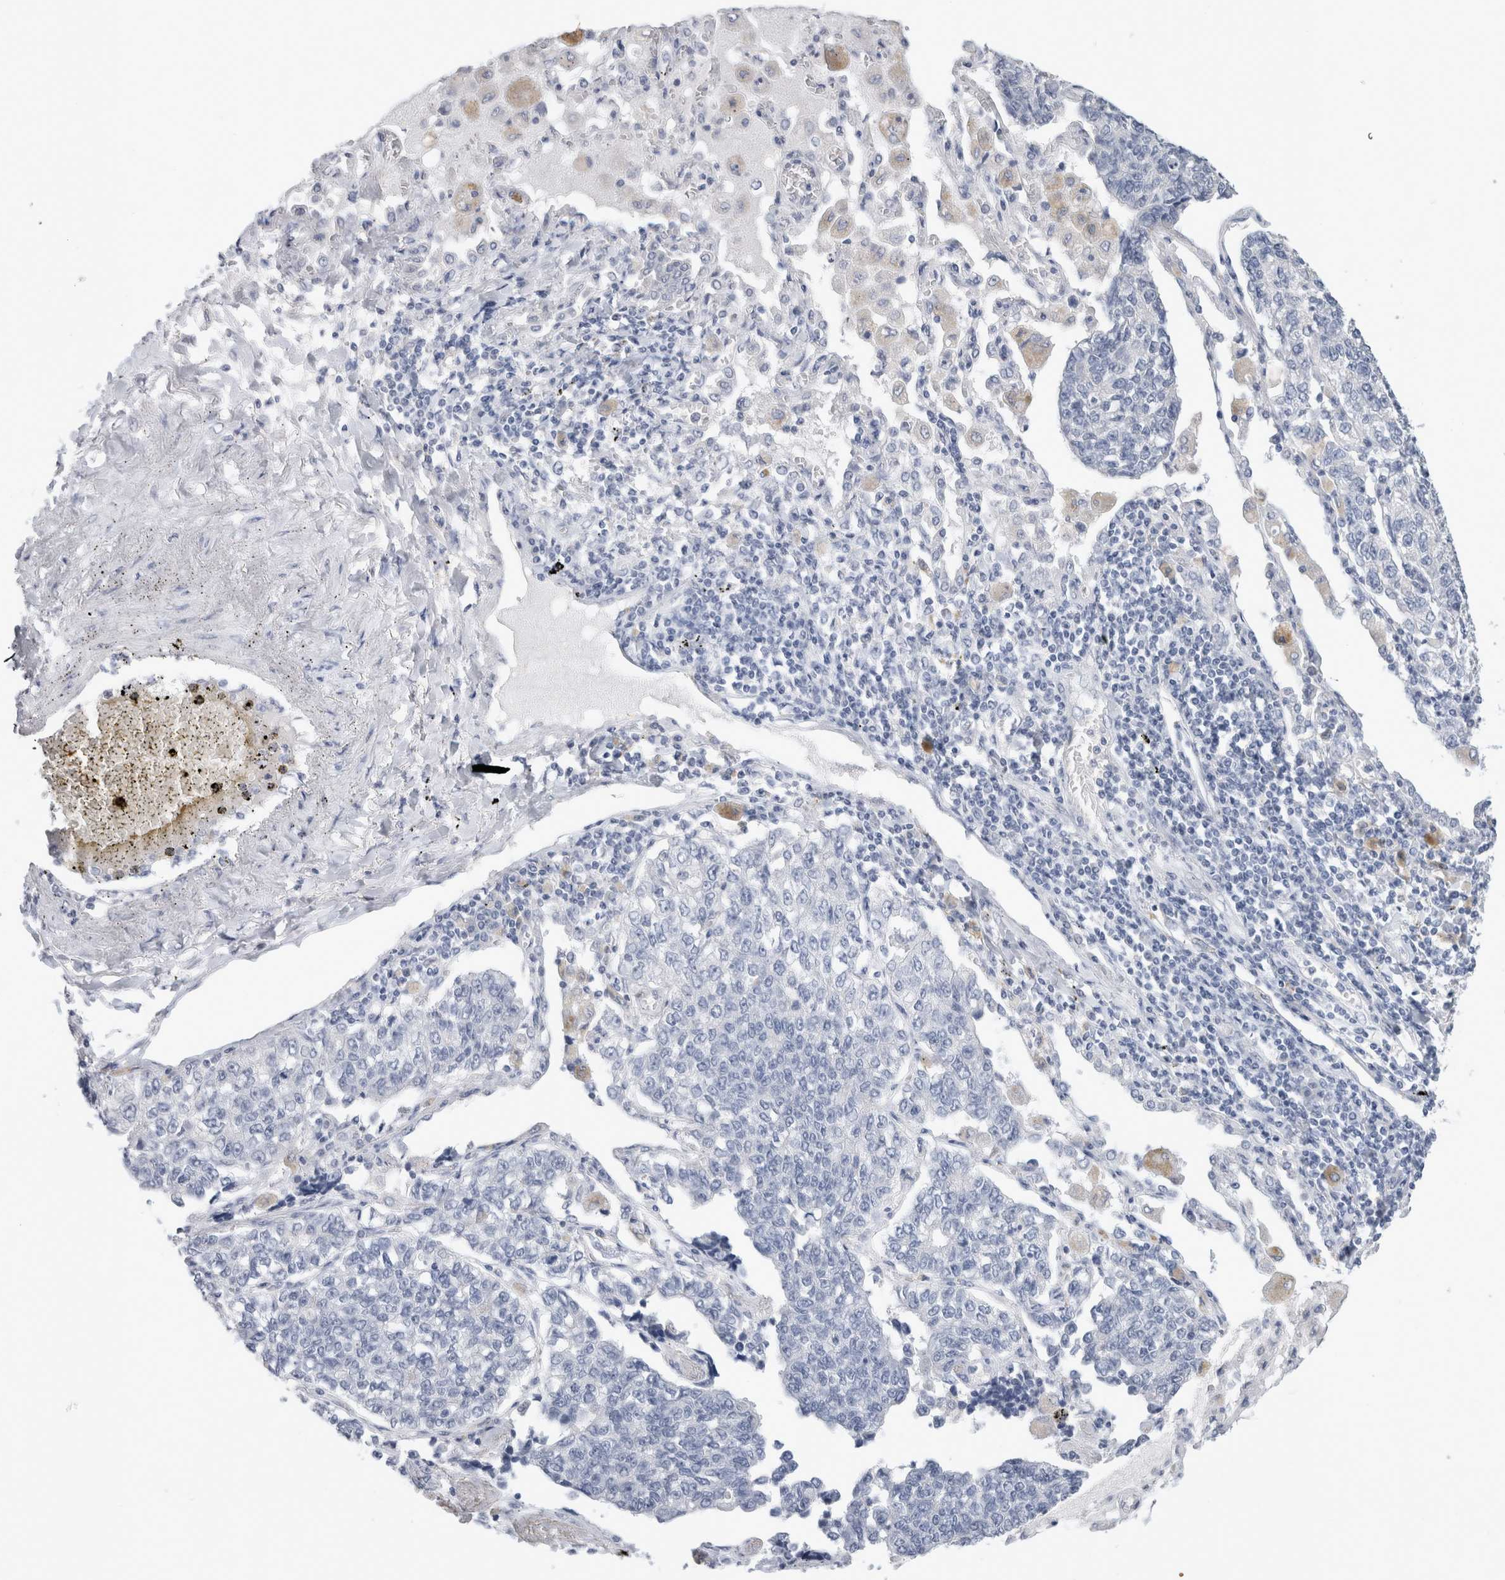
{"staining": {"intensity": "negative", "quantity": "none", "location": "none"}, "tissue": "lung cancer", "cell_type": "Tumor cells", "image_type": "cancer", "snomed": [{"axis": "morphology", "description": "Adenocarcinoma, NOS"}, {"axis": "topography", "description": "Lung"}], "caption": "Lung cancer was stained to show a protein in brown. There is no significant expression in tumor cells.", "gene": "BCAN", "patient": {"sex": "male", "age": 49}}